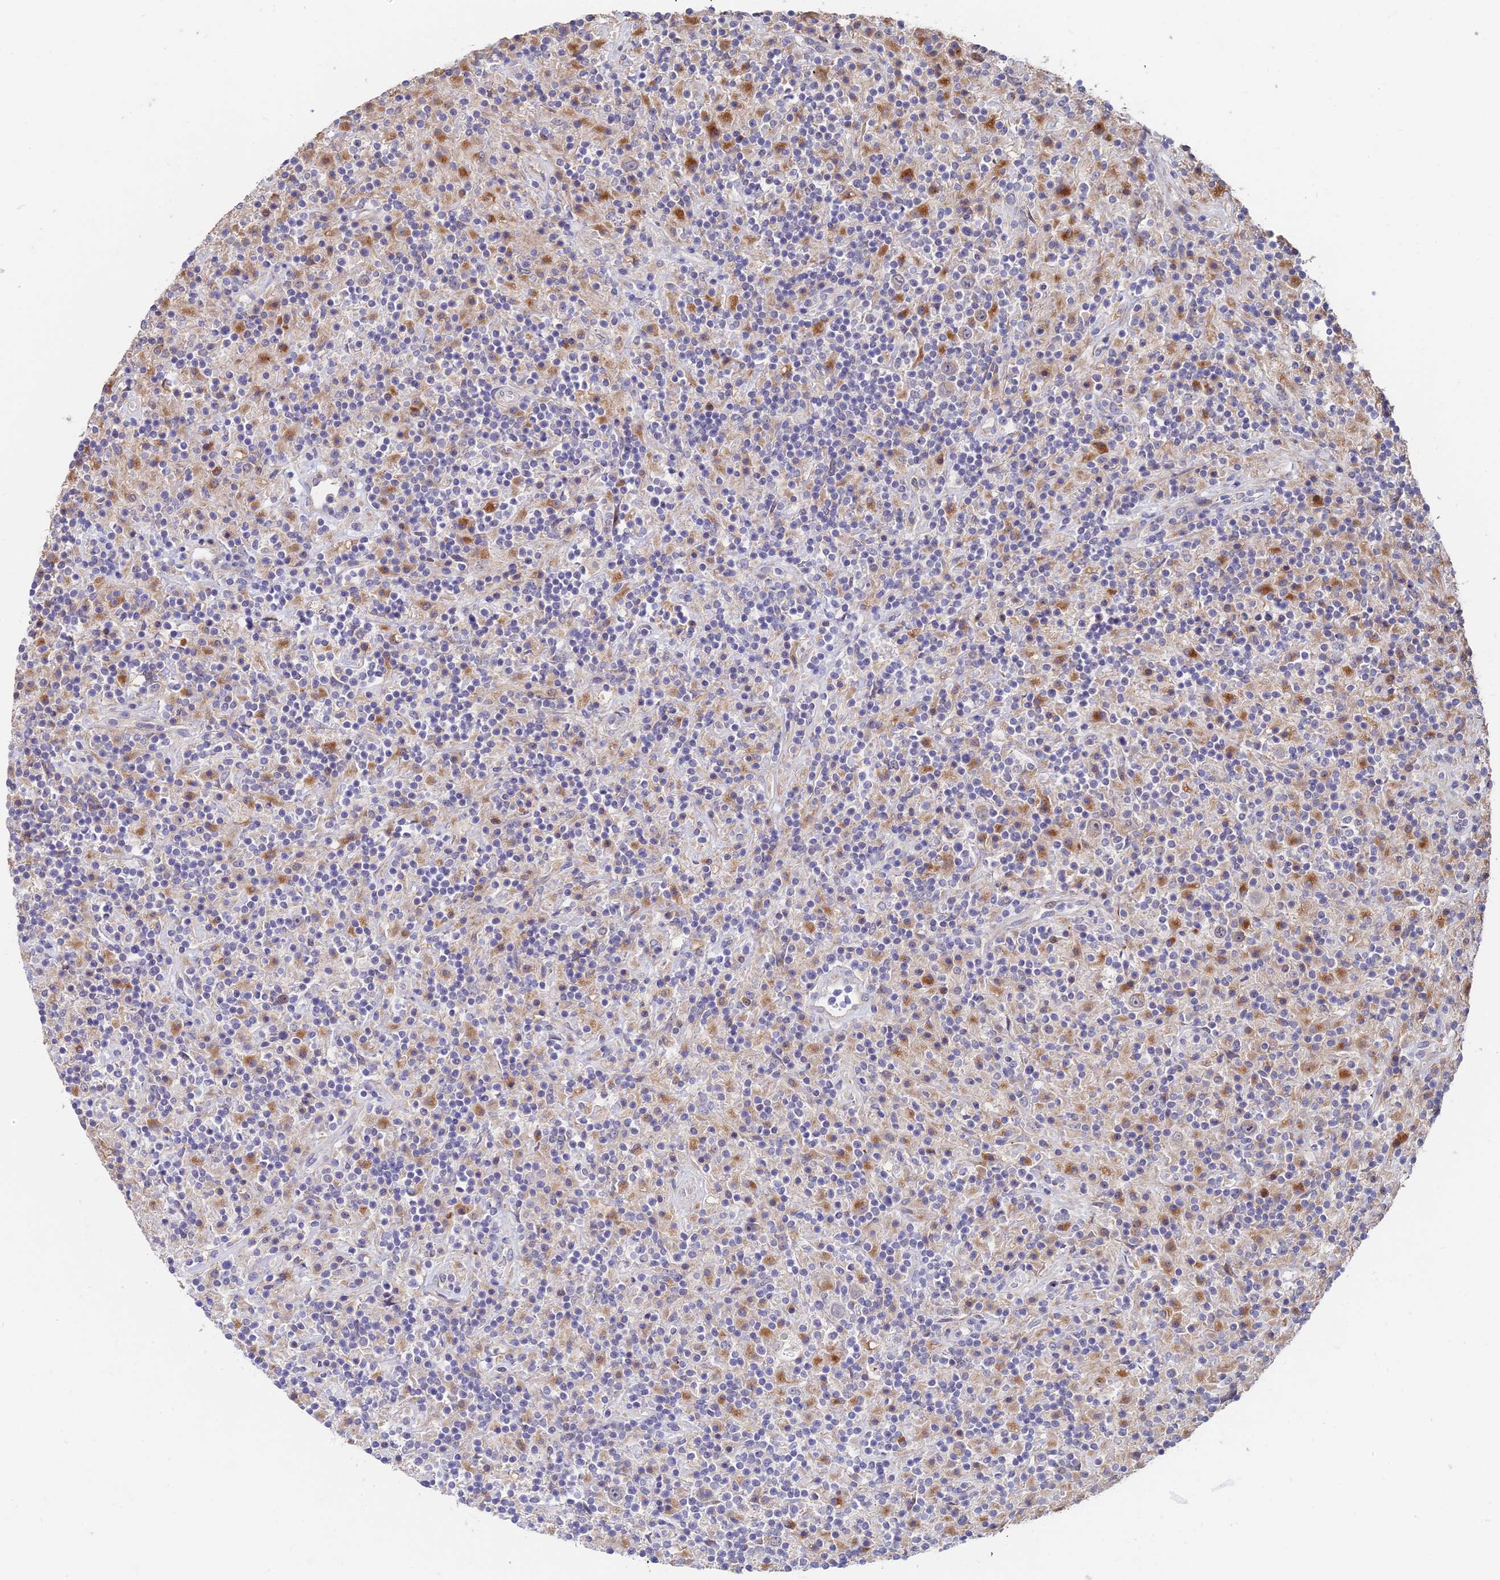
{"staining": {"intensity": "negative", "quantity": "none", "location": "none"}, "tissue": "lymphoma", "cell_type": "Tumor cells", "image_type": "cancer", "snomed": [{"axis": "morphology", "description": "Hodgkin's disease, NOS"}, {"axis": "topography", "description": "Lymph node"}], "caption": "Immunohistochemistry histopathology image of neoplastic tissue: Hodgkin's disease stained with DAB (3,3'-diaminobenzidine) demonstrates no significant protein expression in tumor cells.", "gene": "ACTR5", "patient": {"sex": "male", "age": 70}}